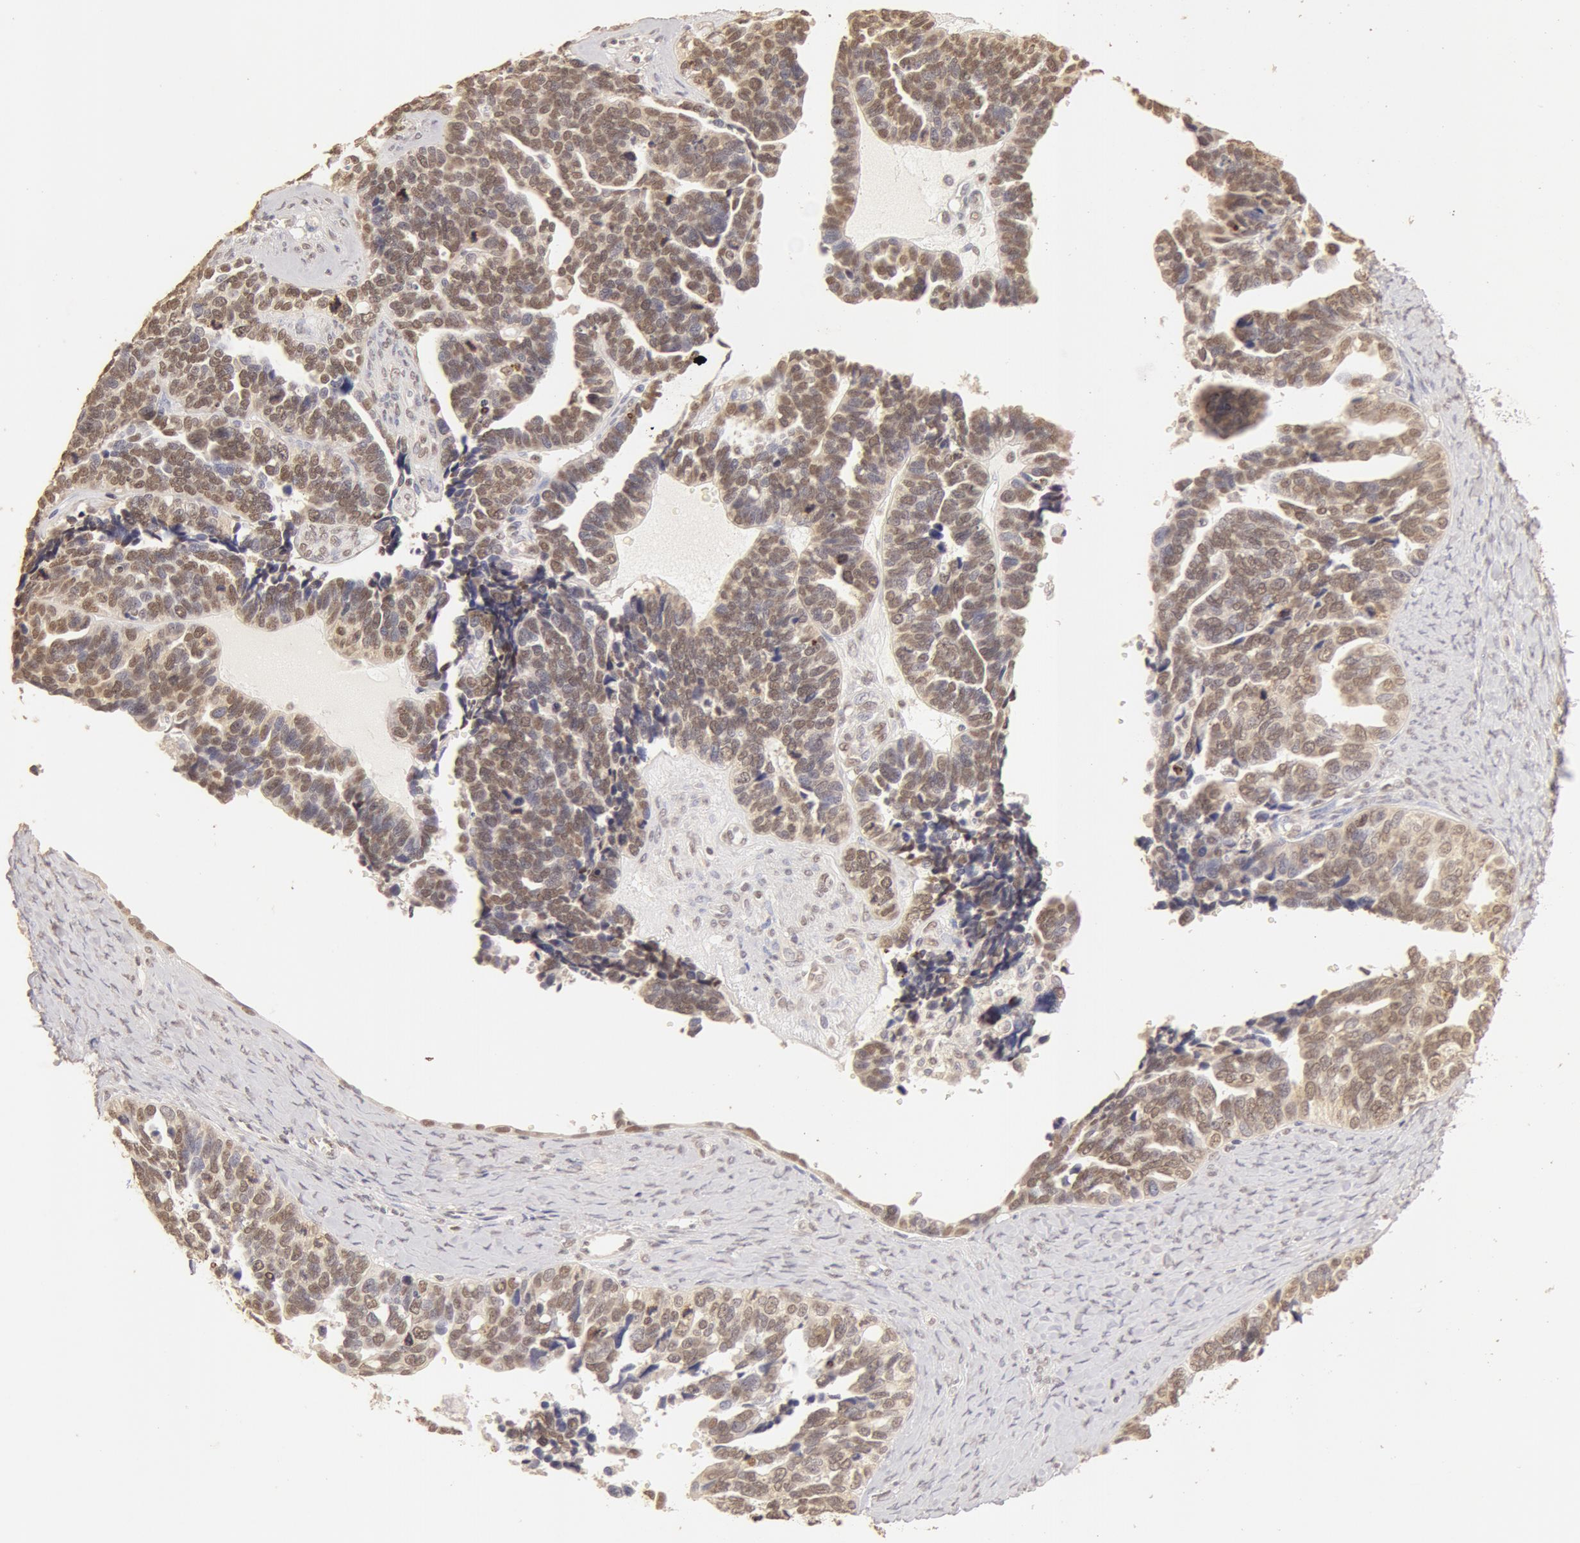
{"staining": {"intensity": "weak", "quantity": ">75%", "location": "cytoplasmic/membranous,nuclear"}, "tissue": "ovarian cancer", "cell_type": "Tumor cells", "image_type": "cancer", "snomed": [{"axis": "morphology", "description": "Cystadenocarcinoma, serous, NOS"}, {"axis": "topography", "description": "Ovary"}], "caption": "Protein staining demonstrates weak cytoplasmic/membranous and nuclear staining in about >75% of tumor cells in serous cystadenocarcinoma (ovarian). (DAB IHC, brown staining for protein, blue staining for nuclei).", "gene": "SNRNP70", "patient": {"sex": "female", "age": 77}}